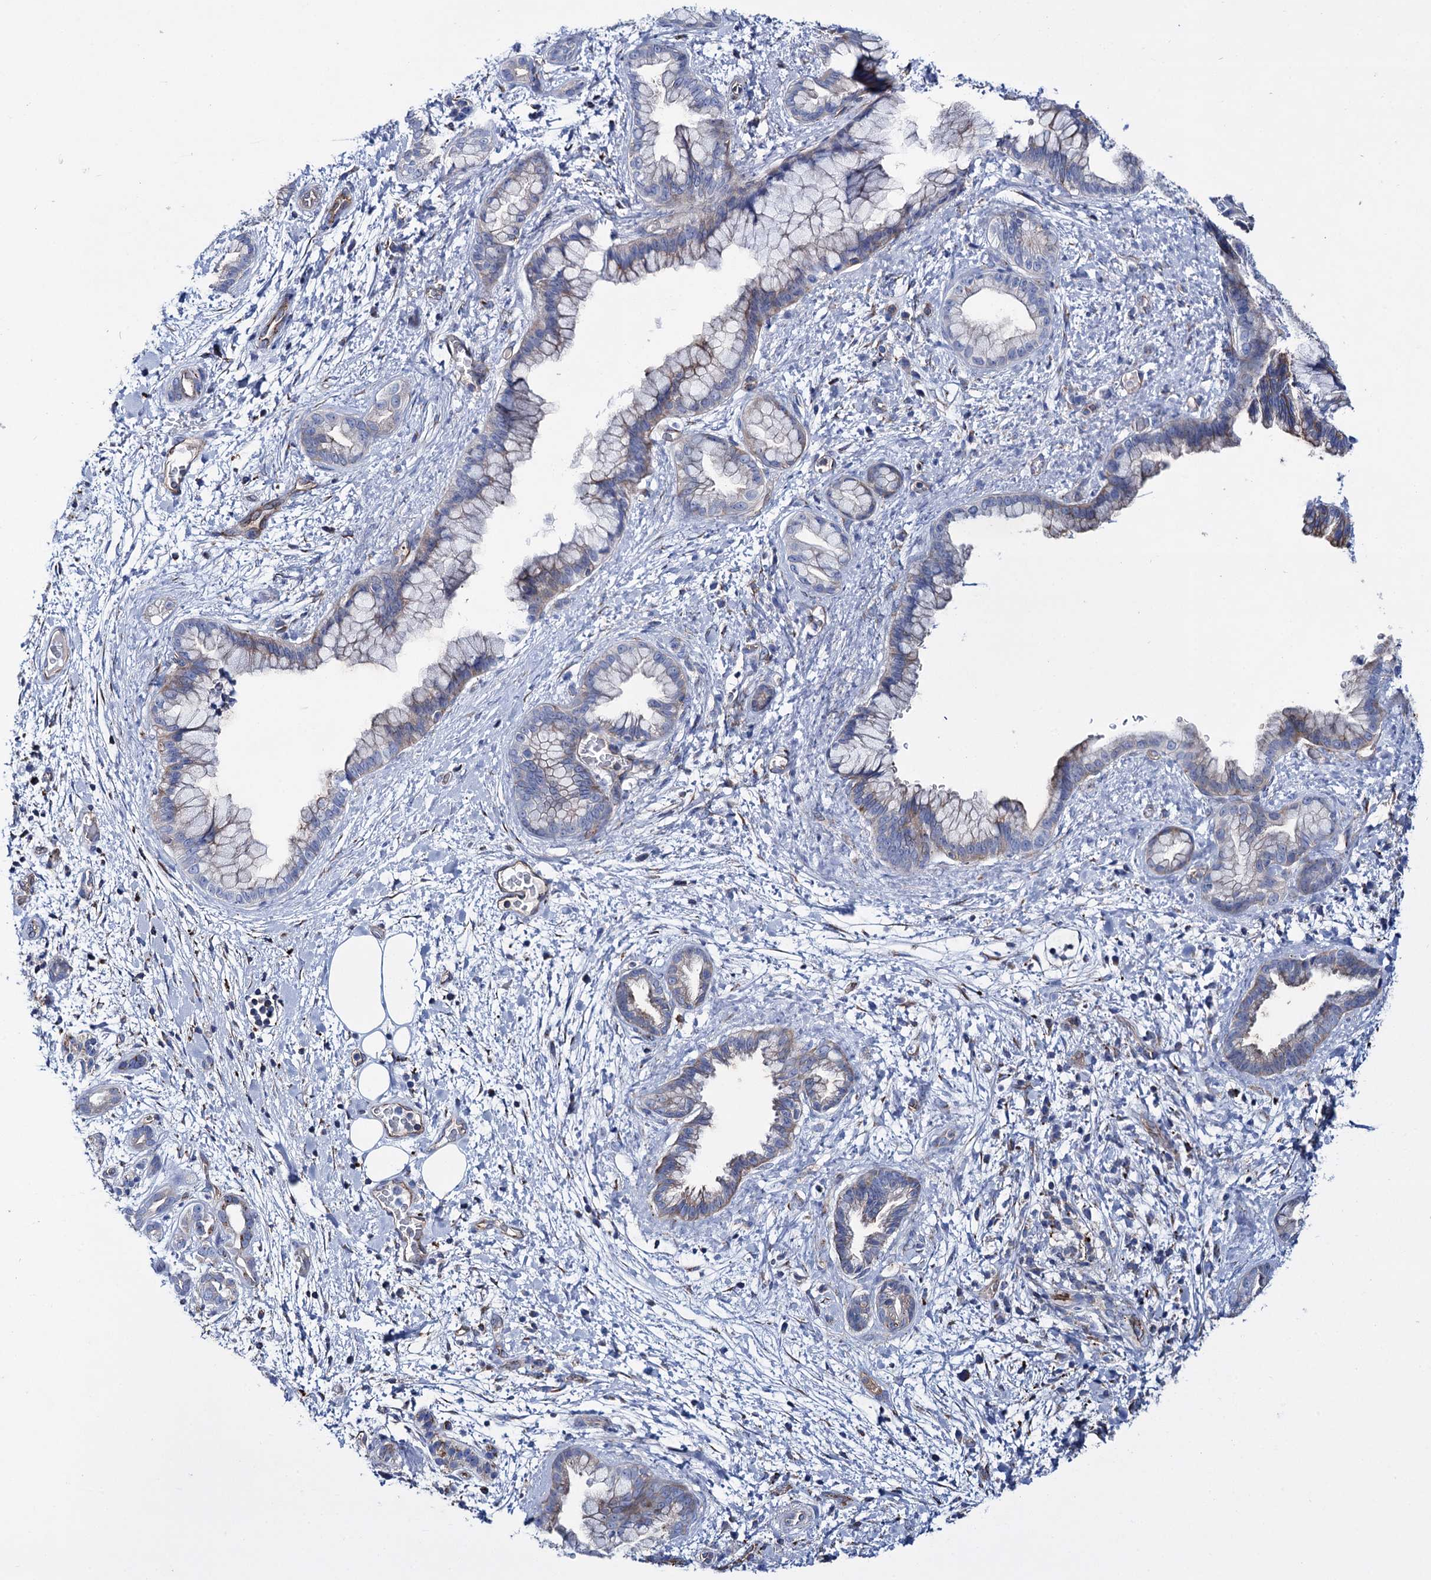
{"staining": {"intensity": "weak", "quantity": "25%-75%", "location": "cytoplasmic/membranous"}, "tissue": "pancreatic cancer", "cell_type": "Tumor cells", "image_type": "cancer", "snomed": [{"axis": "morphology", "description": "Adenocarcinoma, NOS"}, {"axis": "topography", "description": "Pancreas"}], "caption": "An IHC histopathology image of tumor tissue is shown. Protein staining in brown labels weak cytoplasmic/membranous positivity in pancreatic adenocarcinoma within tumor cells.", "gene": "SCPEP1", "patient": {"sex": "female", "age": 78}}